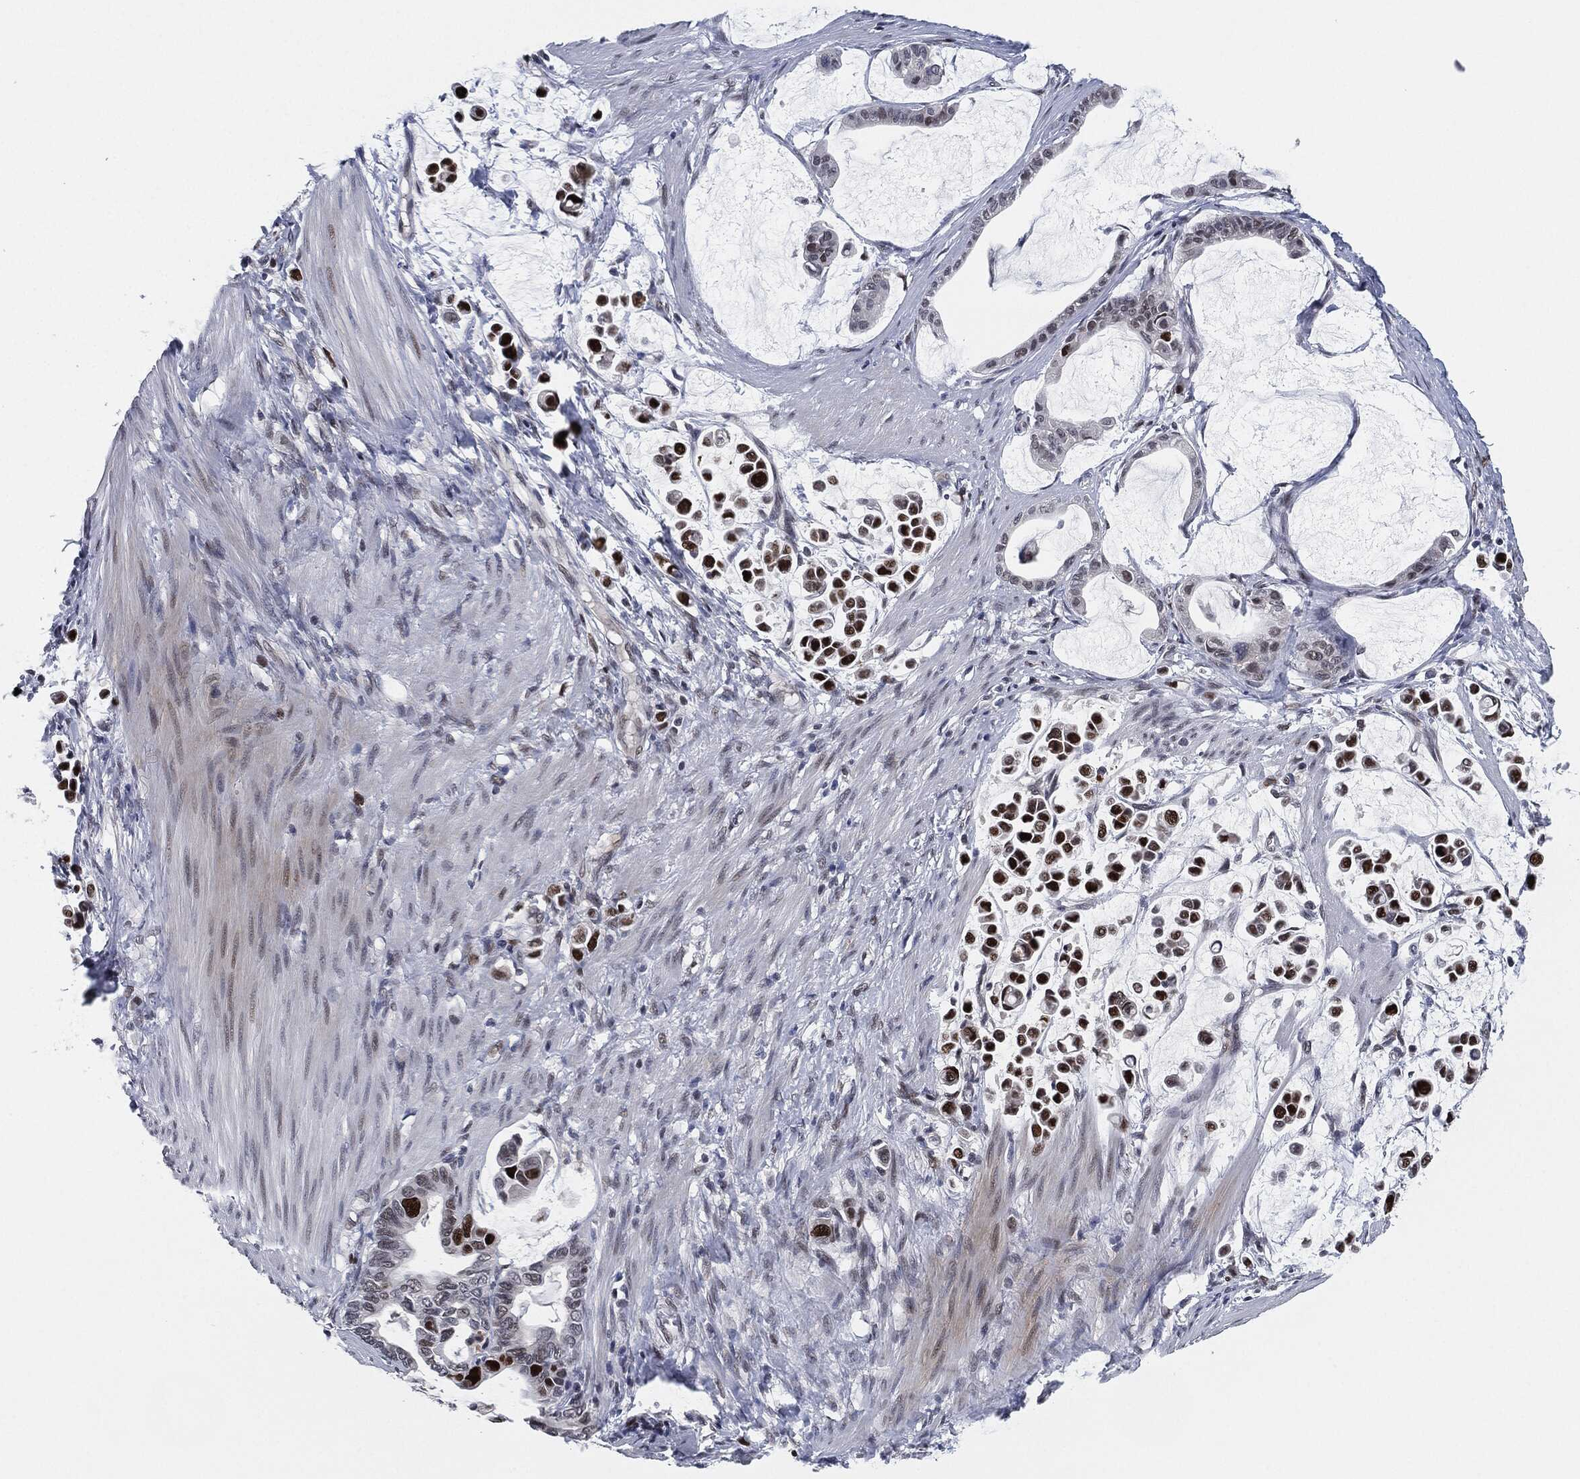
{"staining": {"intensity": "strong", "quantity": ">75%", "location": "nuclear"}, "tissue": "stomach cancer", "cell_type": "Tumor cells", "image_type": "cancer", "snomed": [{"axis": "morphology", "description": "Adenocarcinoma, NOS"}, {"axis": "topography", "description": "Stomach"}], "caption": "Protein expression by immunohistochemistry reveals strong nuclear positivity in approximately >75% of tumor cells in stomach cancer.", "gene": "PCNA", "patient": {"sex": "male", "age": 82}}